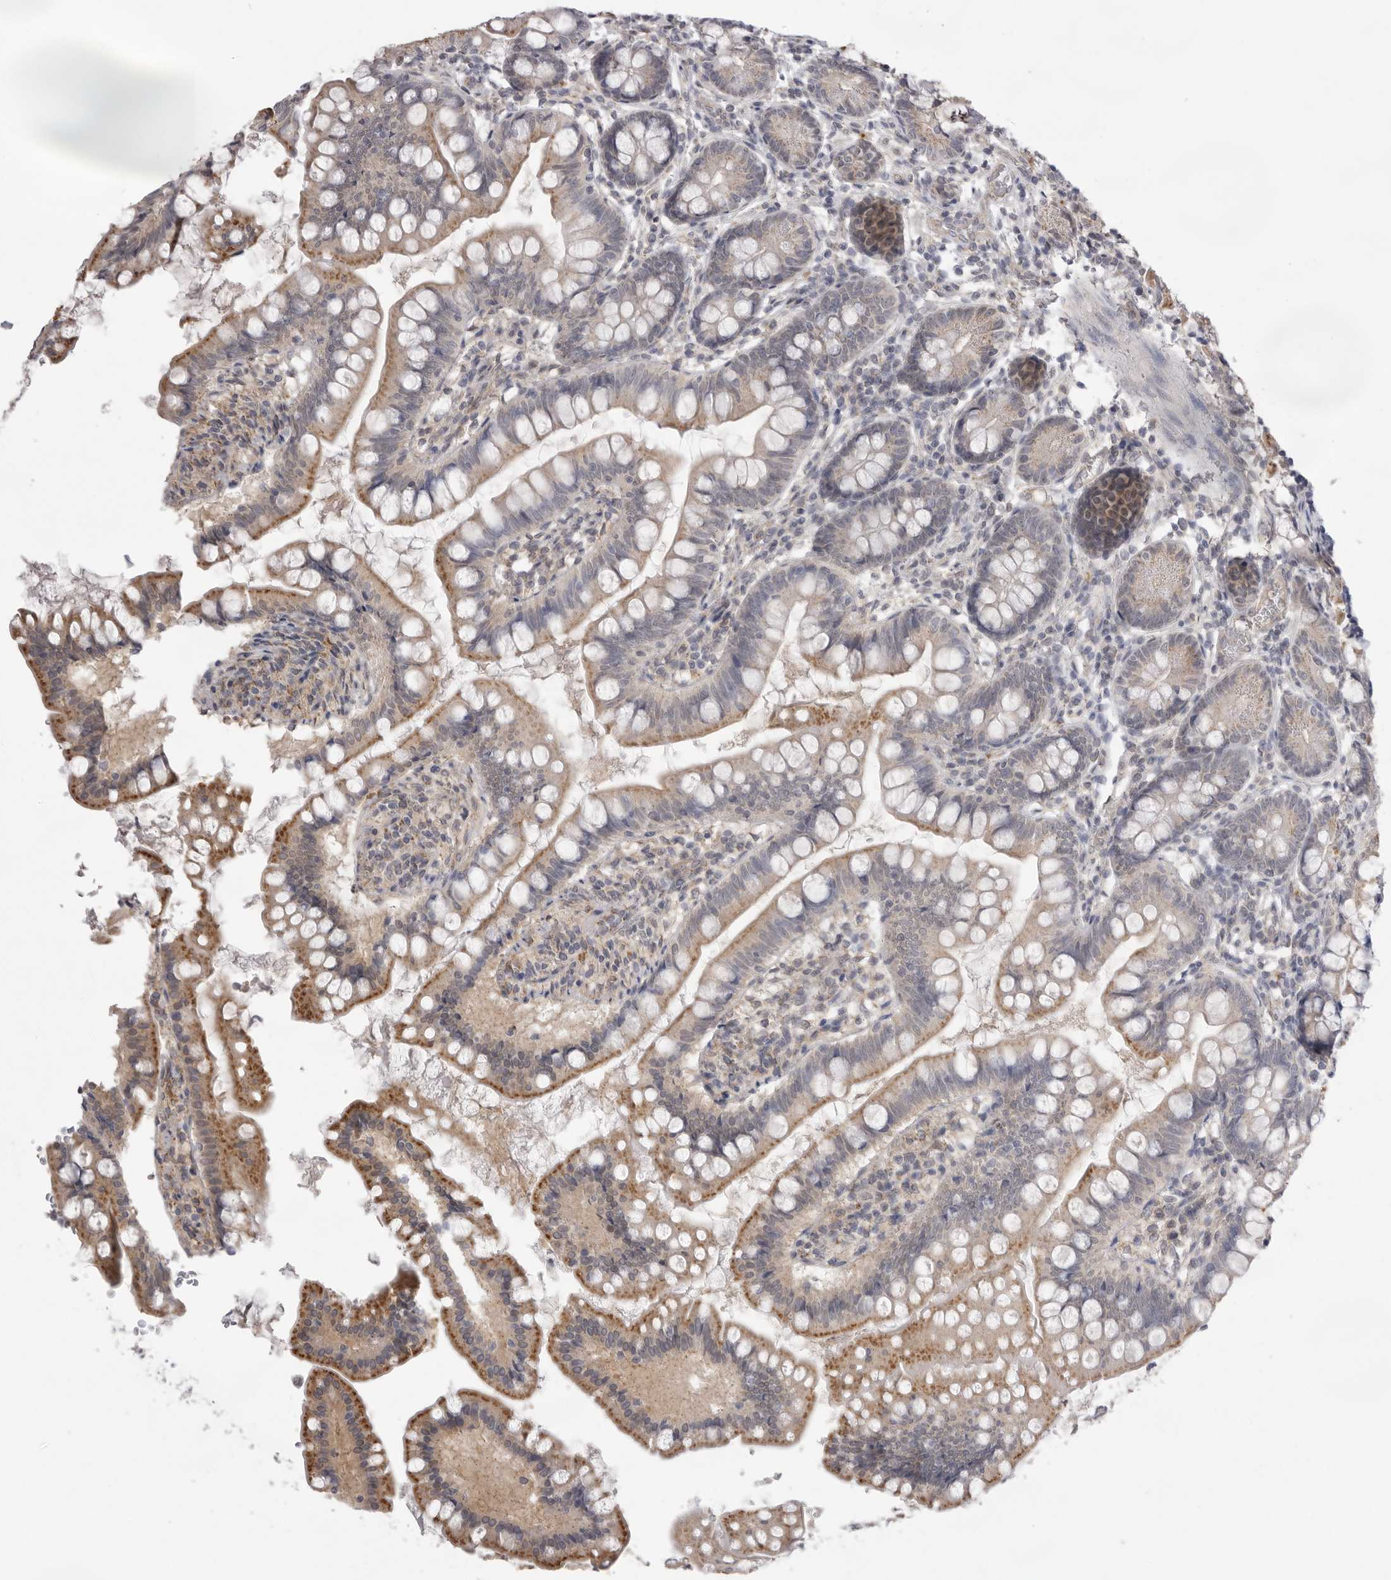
{"staining": {"intensity": "moderate", "quantity": ">75%", "location": "cytoplasmic/membranous"}, "tissue": "small intestine", "cell_type": "Glandular cells", "image_type": "normal", "snomed": [{"axis": "morphology", "description": "Normal tissue, NOS"}, {"axis": "topography", "description": "Small intestine"}], "caption": "DAB (3,3'-diaminobenzidine) immunohistochemical staining of normal small intestine shows moderate cytoplasmic/membranous protein positivity in approximately >75% of glandular cells.", "gene": "TLR3", "patient": {"sex": "male", "age": 7}}